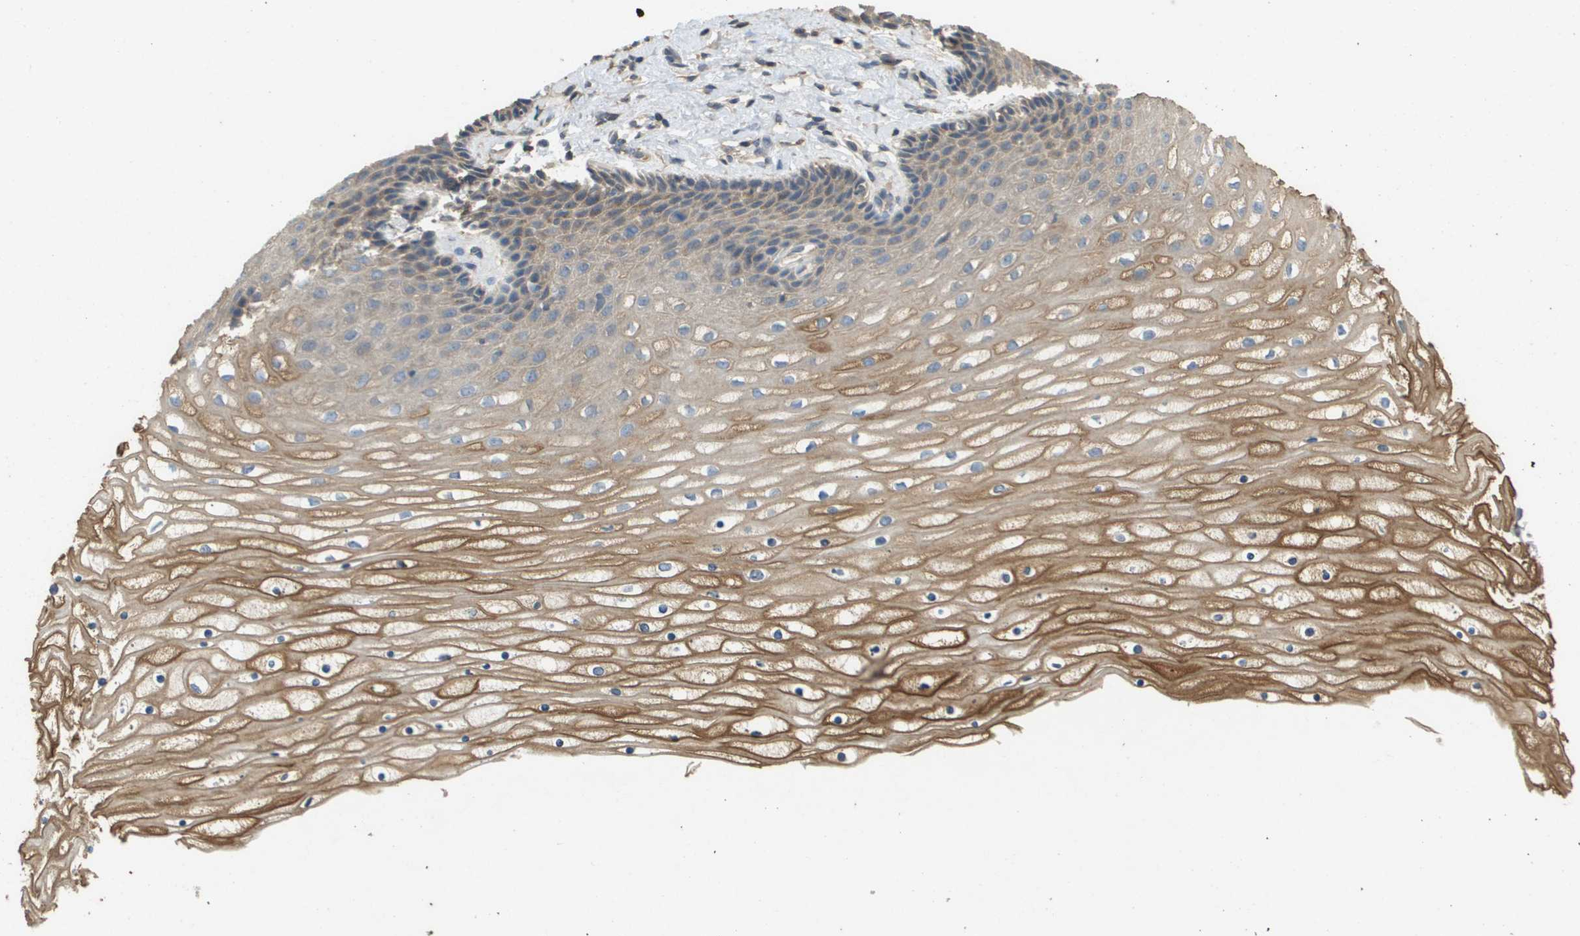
{"staining": {"intensity": "weak", "quantity": "<25%", "location": "cytoplasmic/membranous"}, "tissue": "cervix", "cell_type": "Glandular cells", "image_type": "normal", "snomed": [{"axis": "morphology", "description": "Normal tissue, NOS"}, {"axis": "topography", "description": "Cervix"}], "caption": "A high-resolution image shows immunohistochemistry staining of benign cervix, which demonstrates no significant positivity in glandular cells.", "gene": "KRT23", "patient": {"sex": "female", "age": 39}}